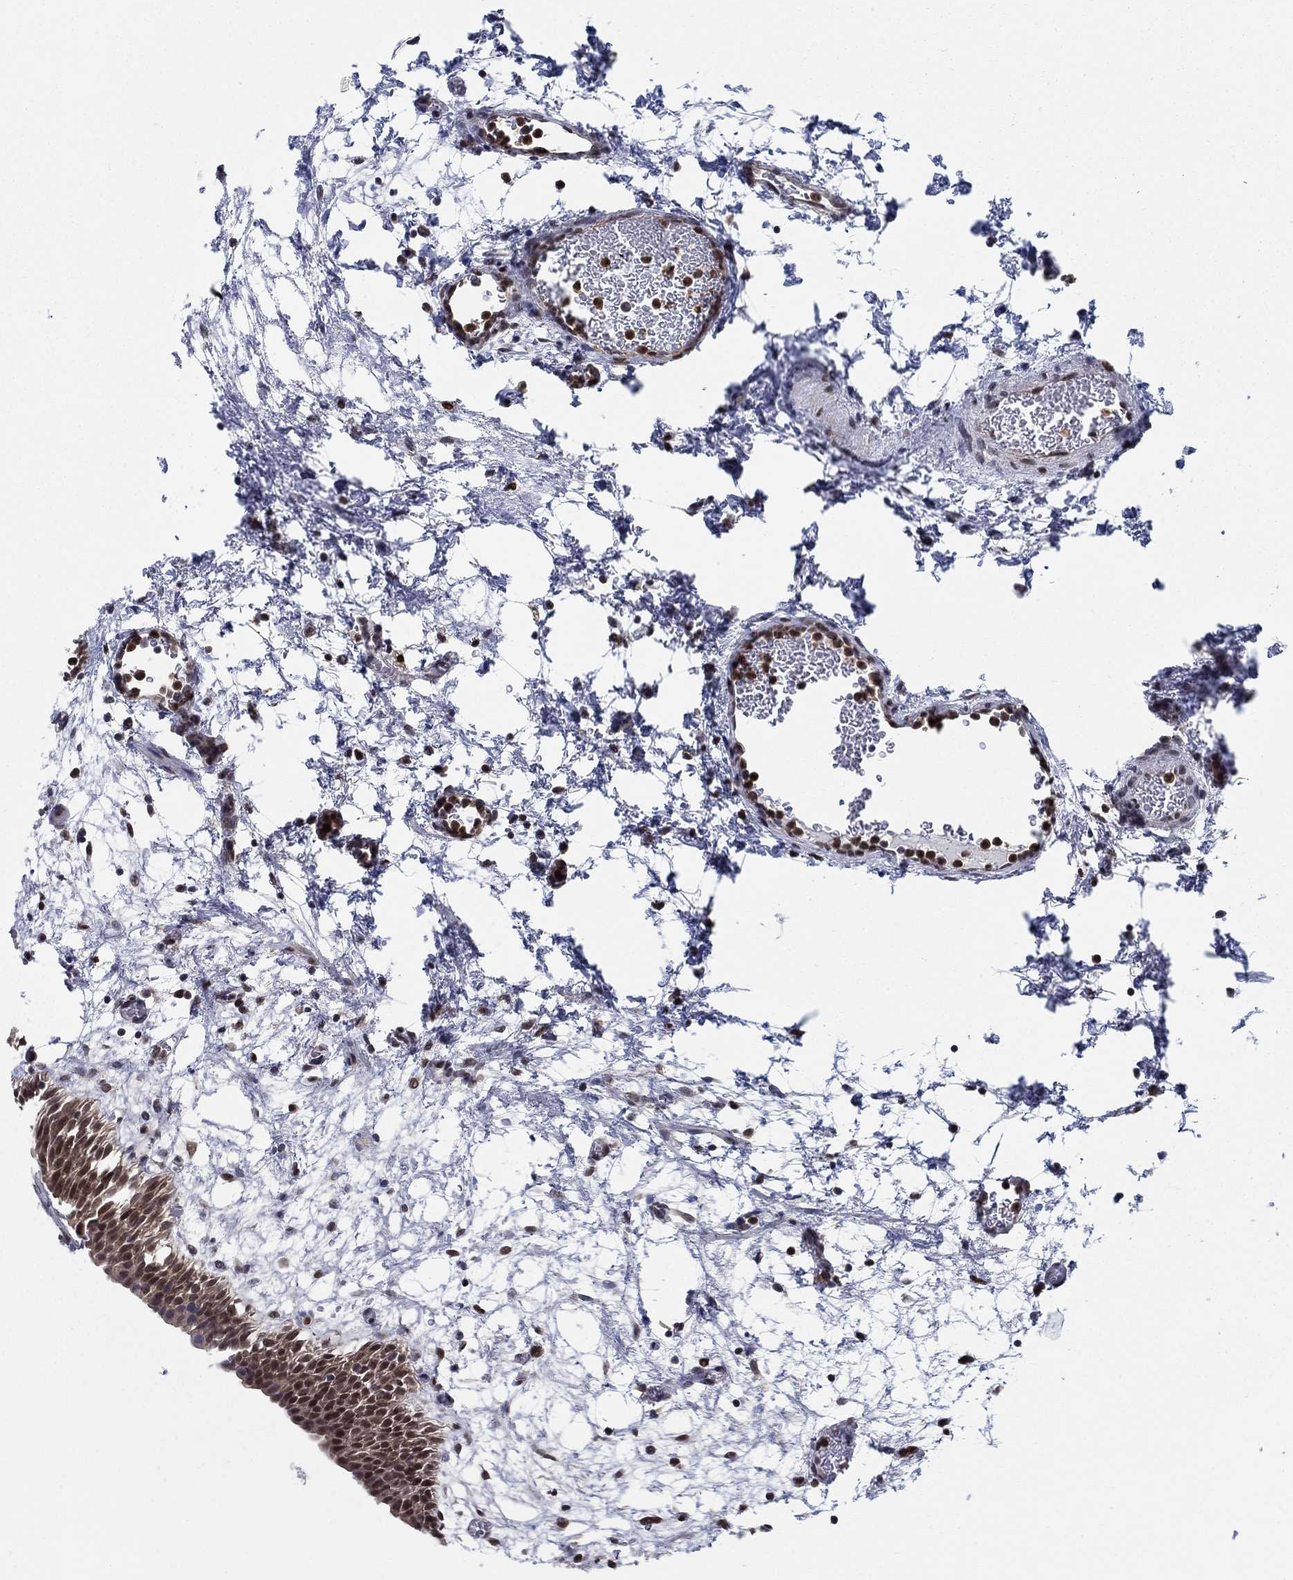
{"staining": {"intensity": "moderate", "quantity": "25%-75%", "location": "nuclear"}, "tissue": "urinary bladder", "cell_type": "Urothelial cells", "image_type": "normal", "snomed": [{"axis": "morphology", "description": "Normal tissue, NOS"}, {"axis": "topography", "description": "Urinary bladder"}], "caption": "Urinary bladder stained for a protein demonstrates moderate nuclear positivity in urothelial cells. Nuclei are stained in blue.", "gene": "ZNF594", "patient": {"sex": "male", "age": 76}}